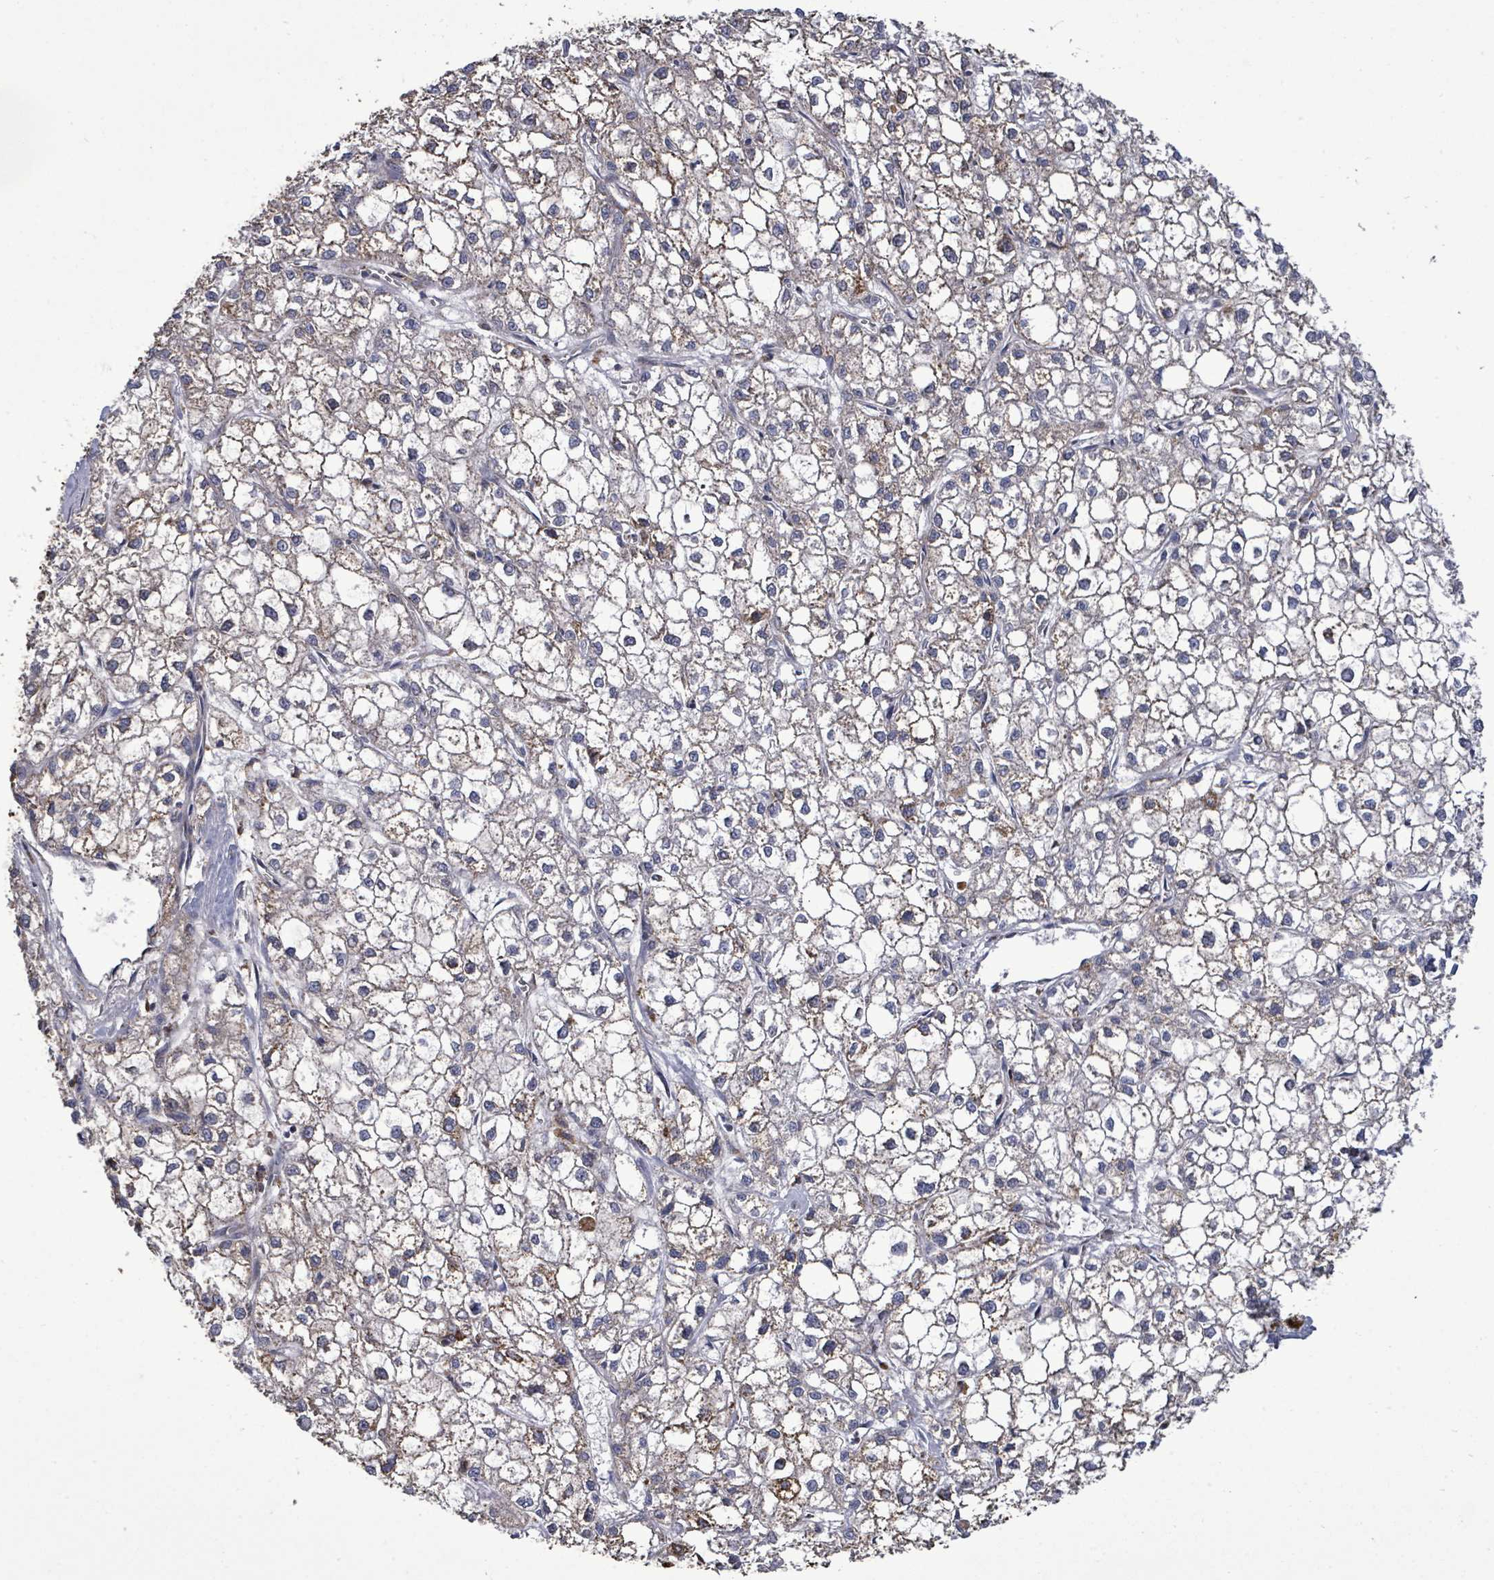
{"staining": {"intensity": "negative", "quantity": "none", "location": "none"}, "tissue": "liver cancer", "cell_type": "Tumor cells", "image_type": "cancer", "snomed": [{"axis": "morphology", "description": "Carcinoma, Hepatocellular, NOS"}, {"axis": "topography", "description": "Liver"}], "caption": "DAB (3,3'-diaminobenzidine) immunohistochemical staining of human liver cancer exhibits no significant staining in tumor cells. (DAB immunohistochemistry visualized using brightfield microscopy, high magnification).", "gene": "MTMR12", "patient": {"sex": "female", "age": 43}}